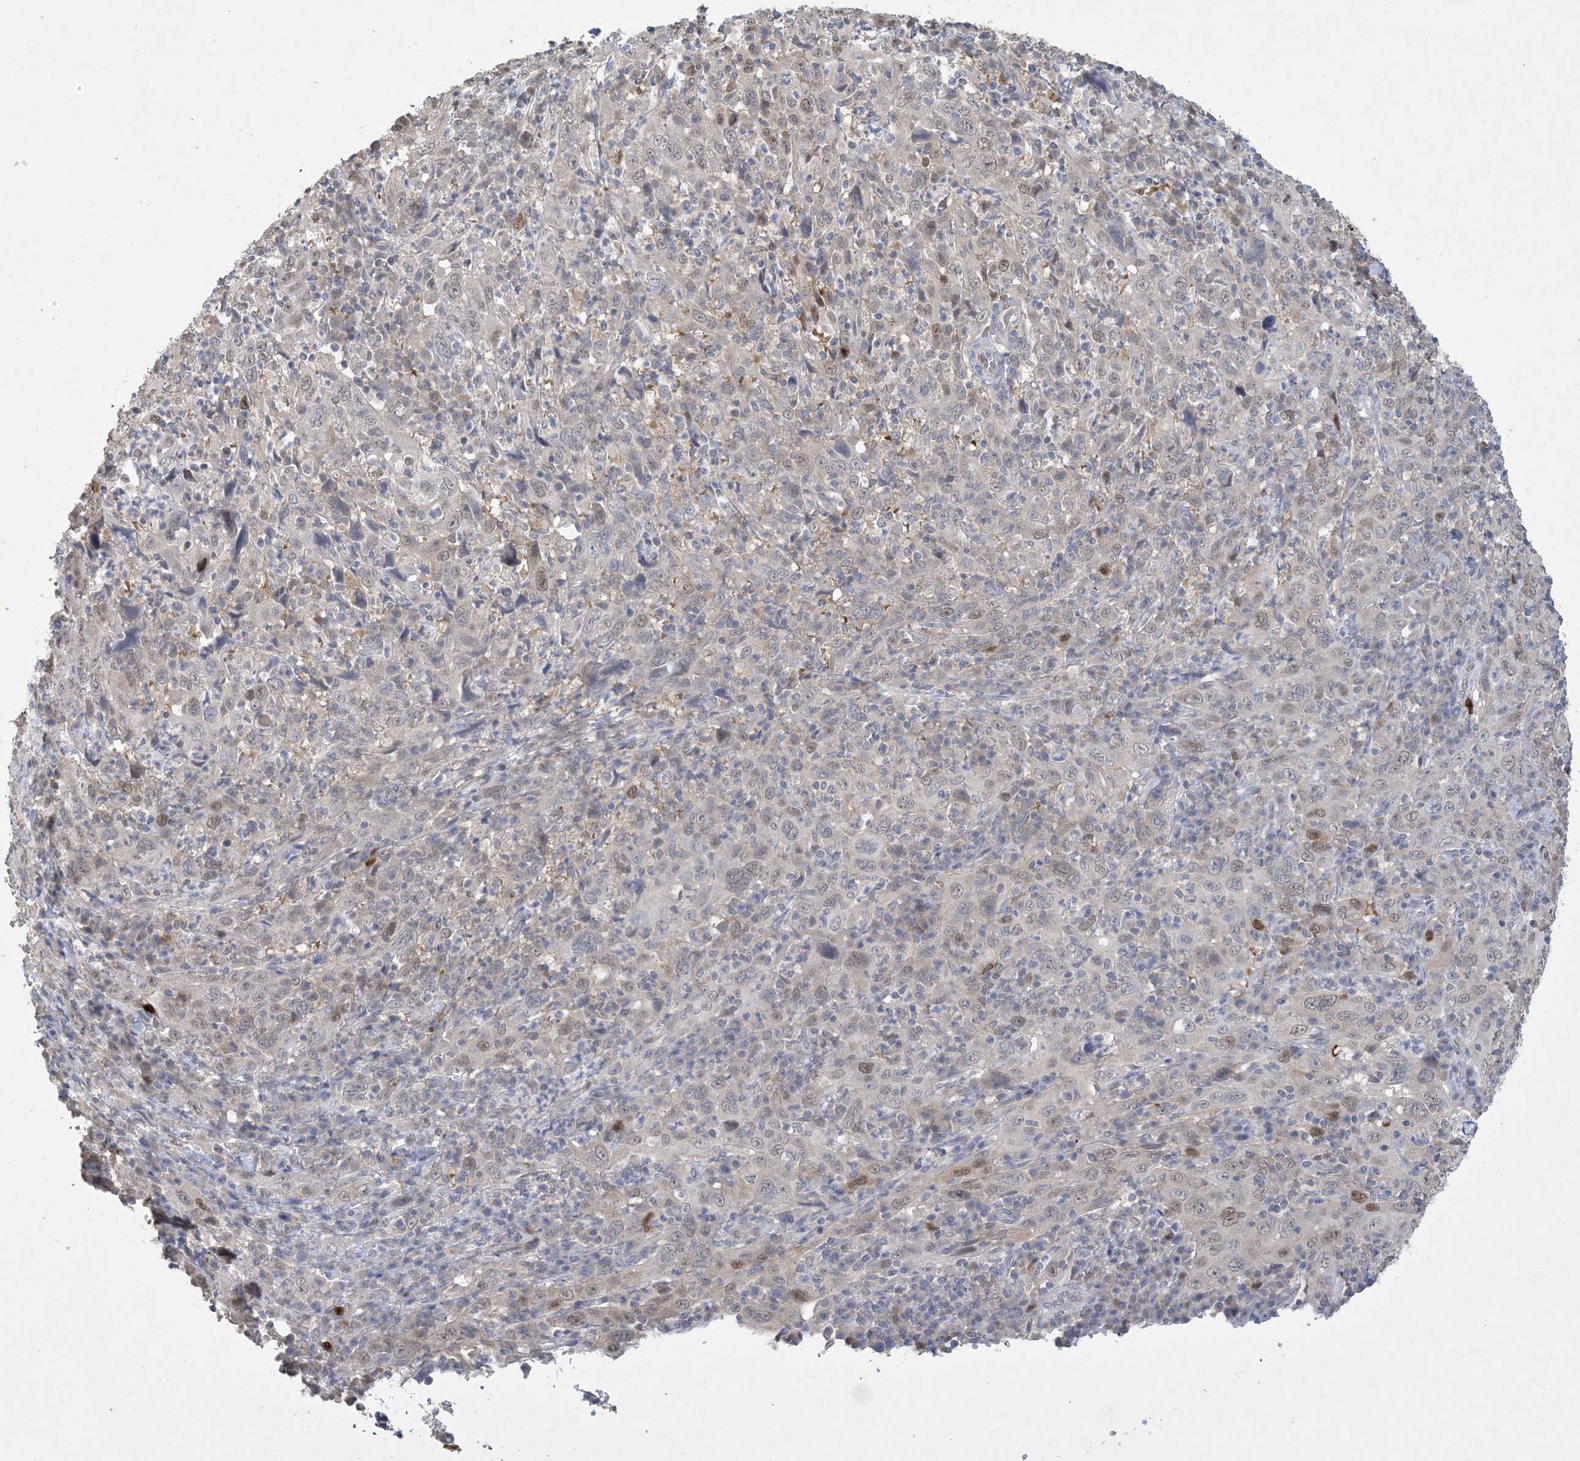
{"staining": {"intensity": "weak", "quantity": "<25%", "location": "cytoplasmic/membranous,nuclear"}, "tissue": "cervical cancer", "cell_type": "Tumor cells", "image_type": "cancer", "snomed": [{"axis": "morphology", "description": "Squamous cell carcinoma, NOS"}, {"axis": "topography", "description": "Cervix"}], "caption": "DAB immunohistochemical staining of cervical squamous cell carcinoma reveals no significant positivity in tumor cells. (Stains: DAB IHC with hematoxylin counter stain, Microscopy: brightfield microscopy at high magnification).", "gene": "HMGCS1", "patient": {"sex": "female", "age": 46}}